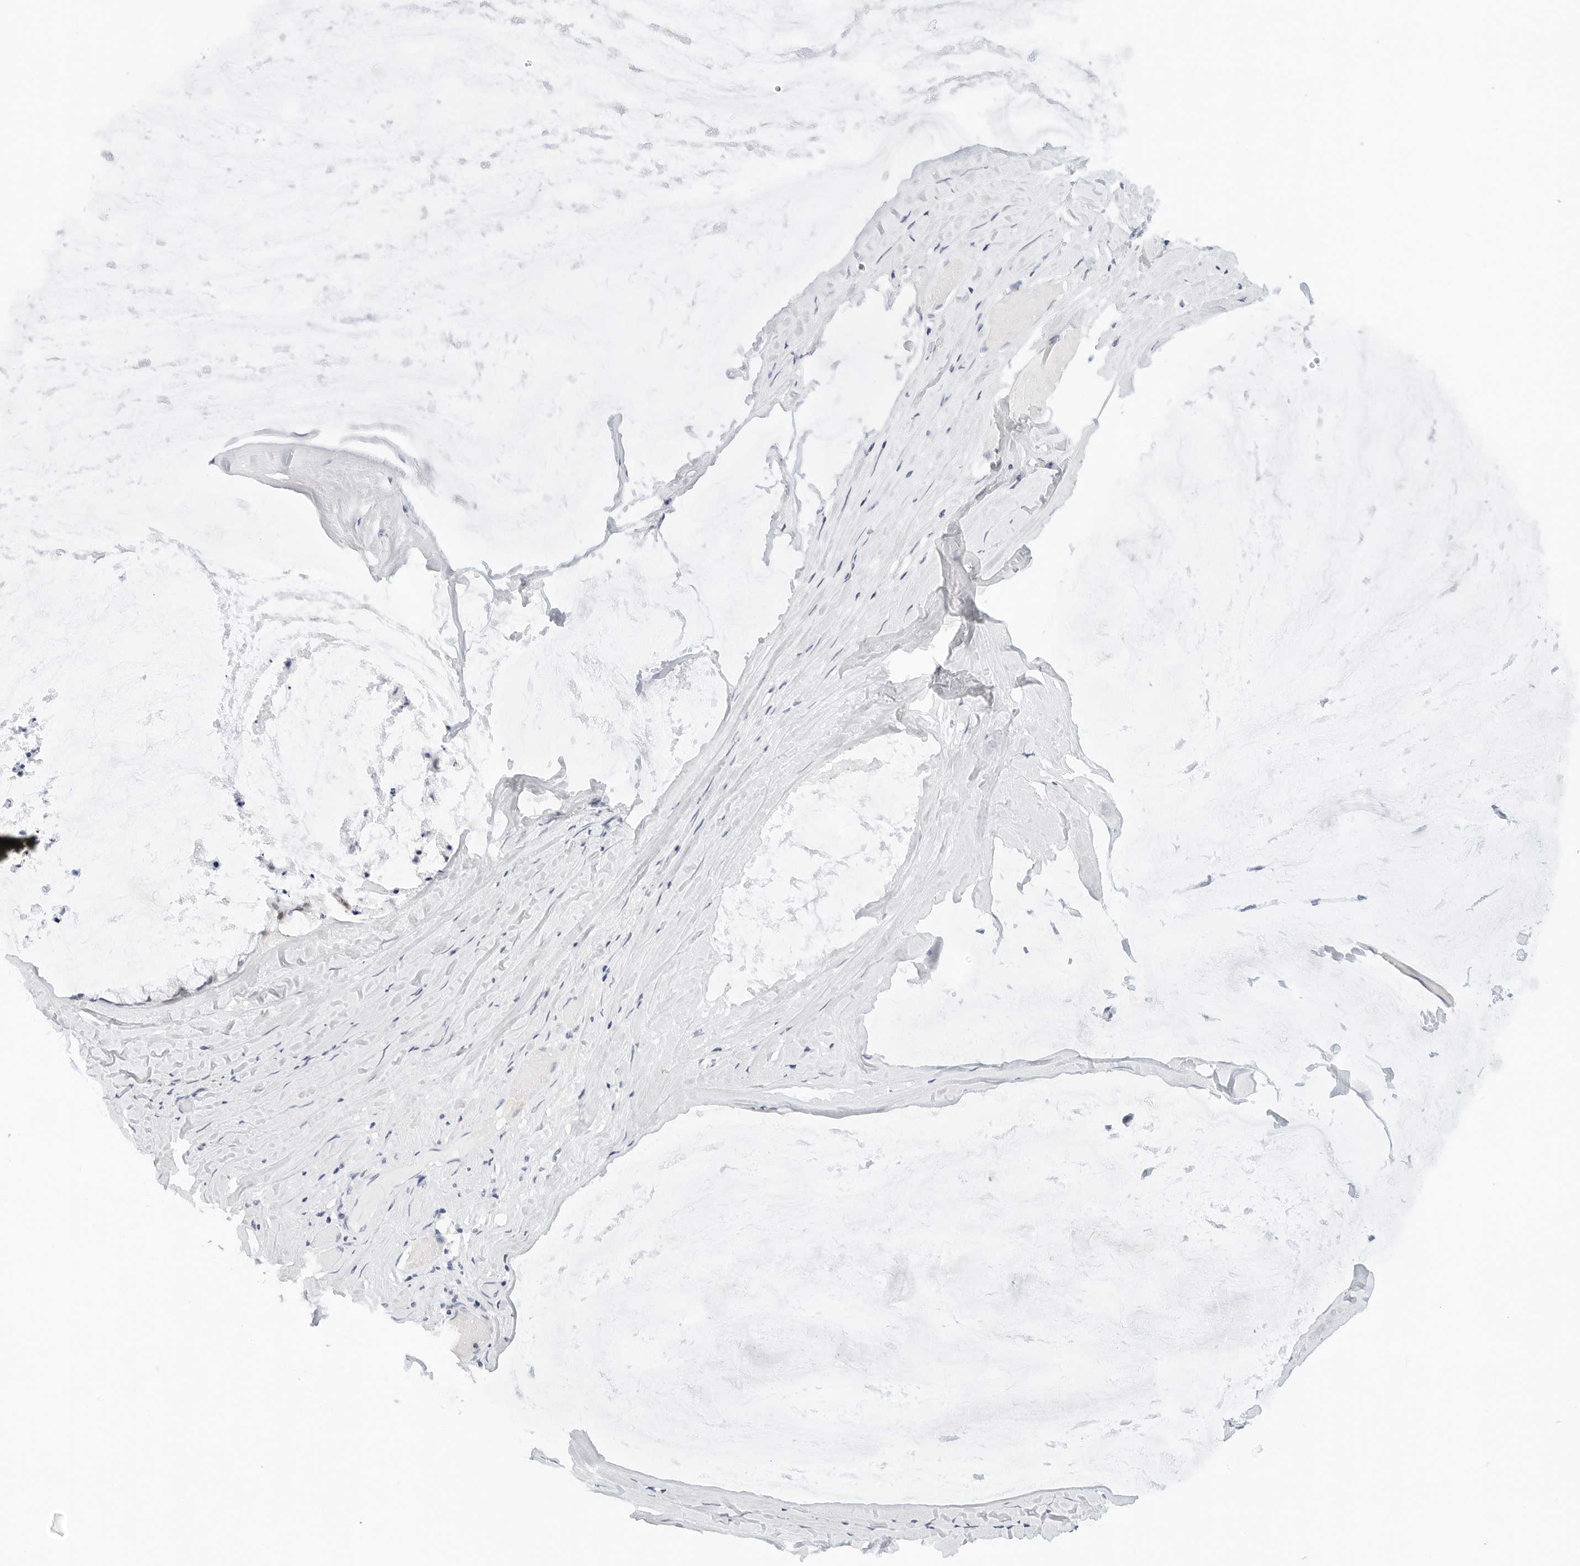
{"staining": {"intensity": "negative", "quantity": "none", "location": "none"}, "tissue": "ovarian cancer", "cell_type": "Tumor cells", "image_type": "cancer", "snomed": [{"axis": "morphology", "description": "Cystadenocarcinoma, mucinous, NOS"}, {"axis": "topography", "description": "Ovary"}], "caption": "Immunohistochemistry (IHC) of ovarian cancer shows no expression in tumor cells.", "gene": "CD22", "patient": {"sex": "female", "age": 39}}